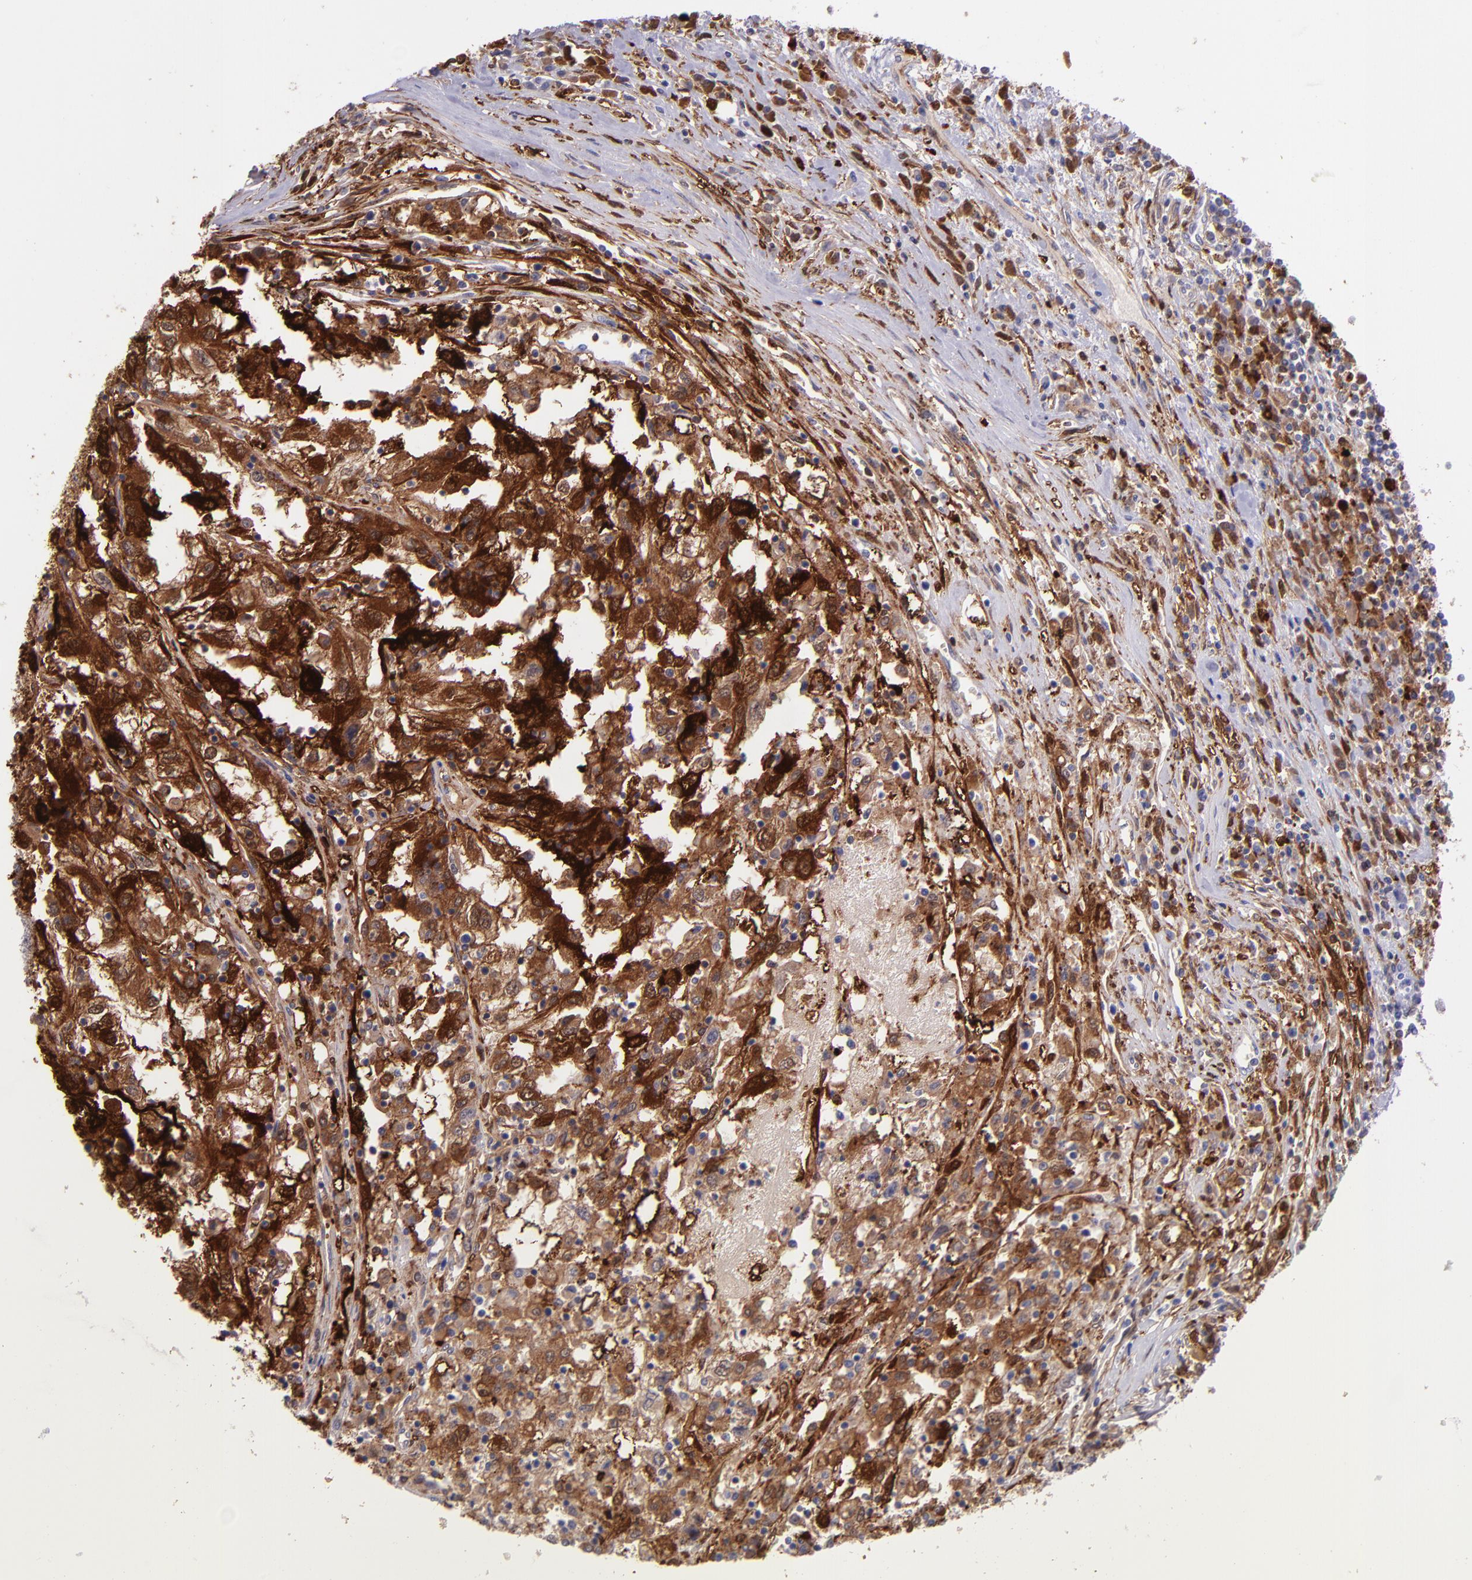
{"staining": {"intensity": "strong", "quantity": ">75%", "location": "cytoplasmic/membranous"}, "tissue": "renal cancer", "cell_type": "Tumor cells", "image_type": "cancer", "snomed": [{"axis": "morphology", "description": "Normal tissue, NOS"}, {"axis": "morphology", "description": "Adenocarcinoma, NOS"}, {"axis": "topography", "description": "Kidney"}], "caption": "This is an image of IHC staining of renal cancer, which shows strong staining in the cytoplasmic/membranous of tumor cells.", "gene": "LGALS1", "patient": {"sex": "male", "age": 71}}